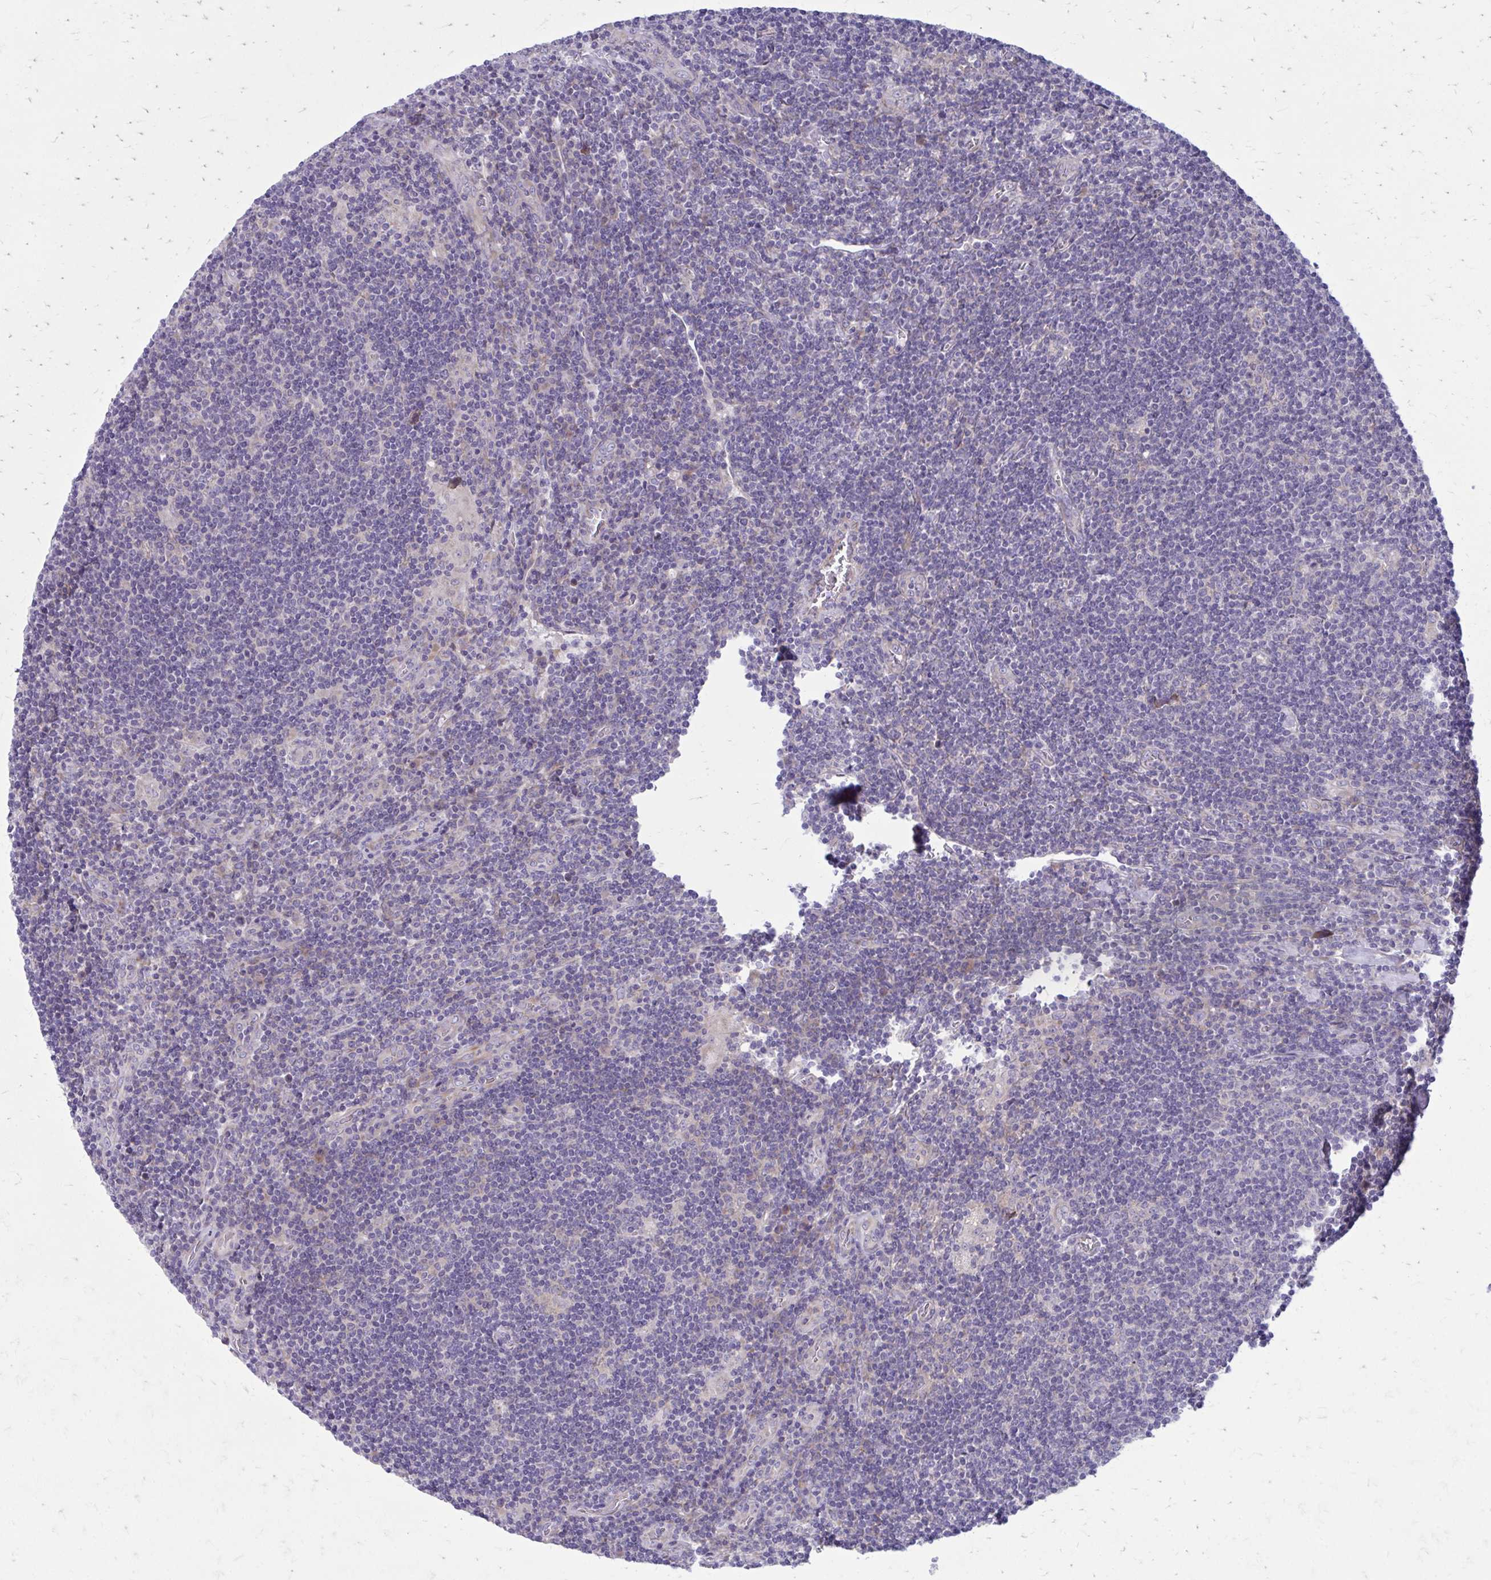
{"staining": {"intensity": "negative", "quantity": "none", "location": "none"}, "tissue": "lymphoma", "cell_type": "Tumor cells", "image_type": "cancer", "snomed": [{"axis": "morphology", "description": "Hodgkin's disease, NOS"}, {"axis": "topography", "description": "Lymph node"}], "caption": "Immunohistochemical staining of human lymphoma demonstrates no significant expression in tumor cells.", "gene": "GIGYF2", "patient": {"sex": "male", "age": 40}}